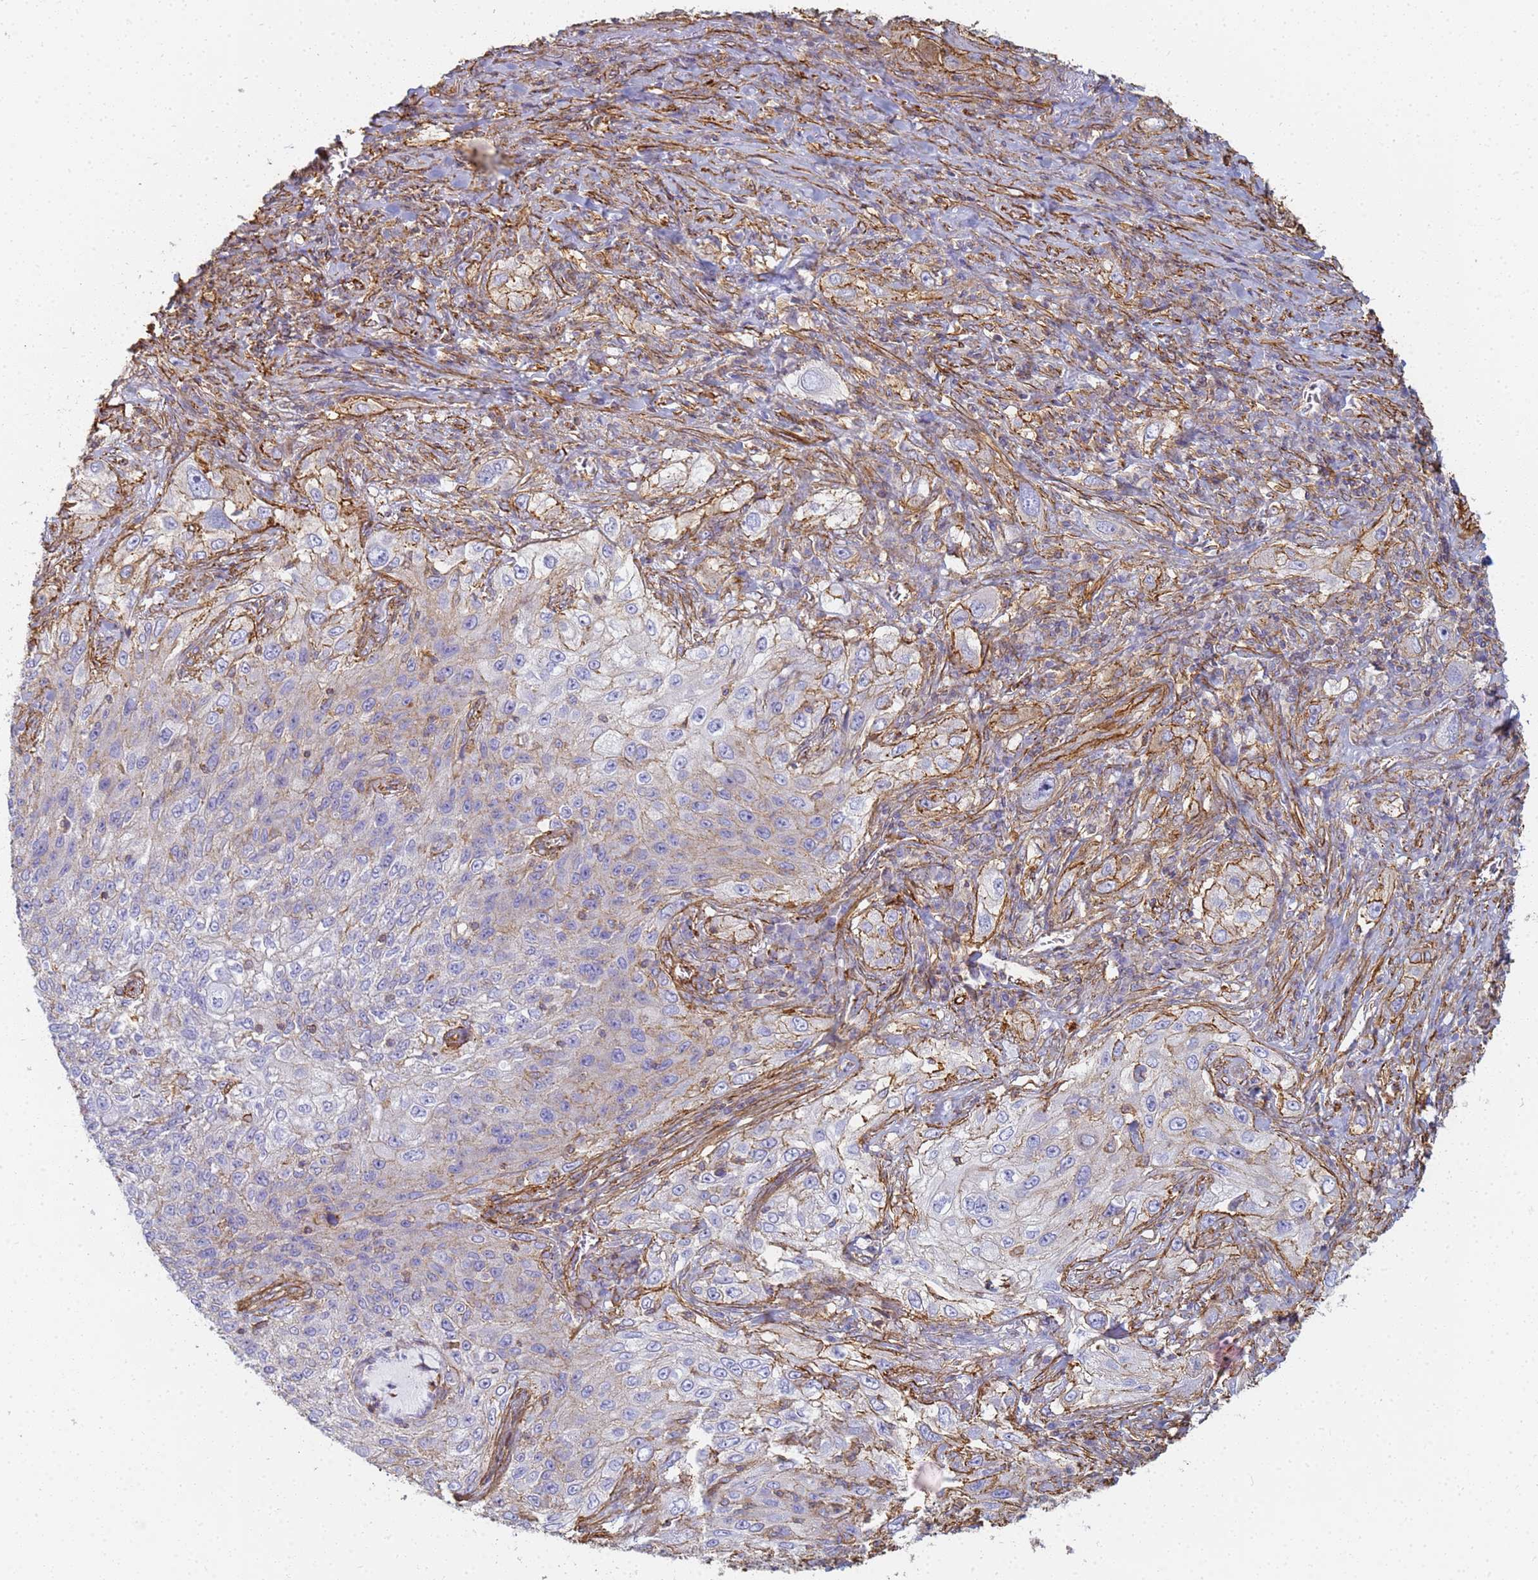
{"staining": {"intensity": "weak", "quantity": "25%-75%", "location": "cytoplasmic/membranous"}, "tissue": "lung cancer", "cell_type": "Tumor cells", "image_type": "cancer", "snomed": [{"axis": "morphology", "description": "Squamous cell carcinoma, NOS"}, {"axis": "topography", "description": "Lung"}], "caption": "A brown stain highlights weak cytoplasmic/membranous expression of a protein in lung squamous cell carcinoma tumor cells. The staining was performed using DAB (3,3'-diaminobenzidine), with brown indicating positive protein expression. Nuclei are stained blue with hematoxylin.", "gene": "TPM1", "patient": {"sex": "female", "age": 69}}